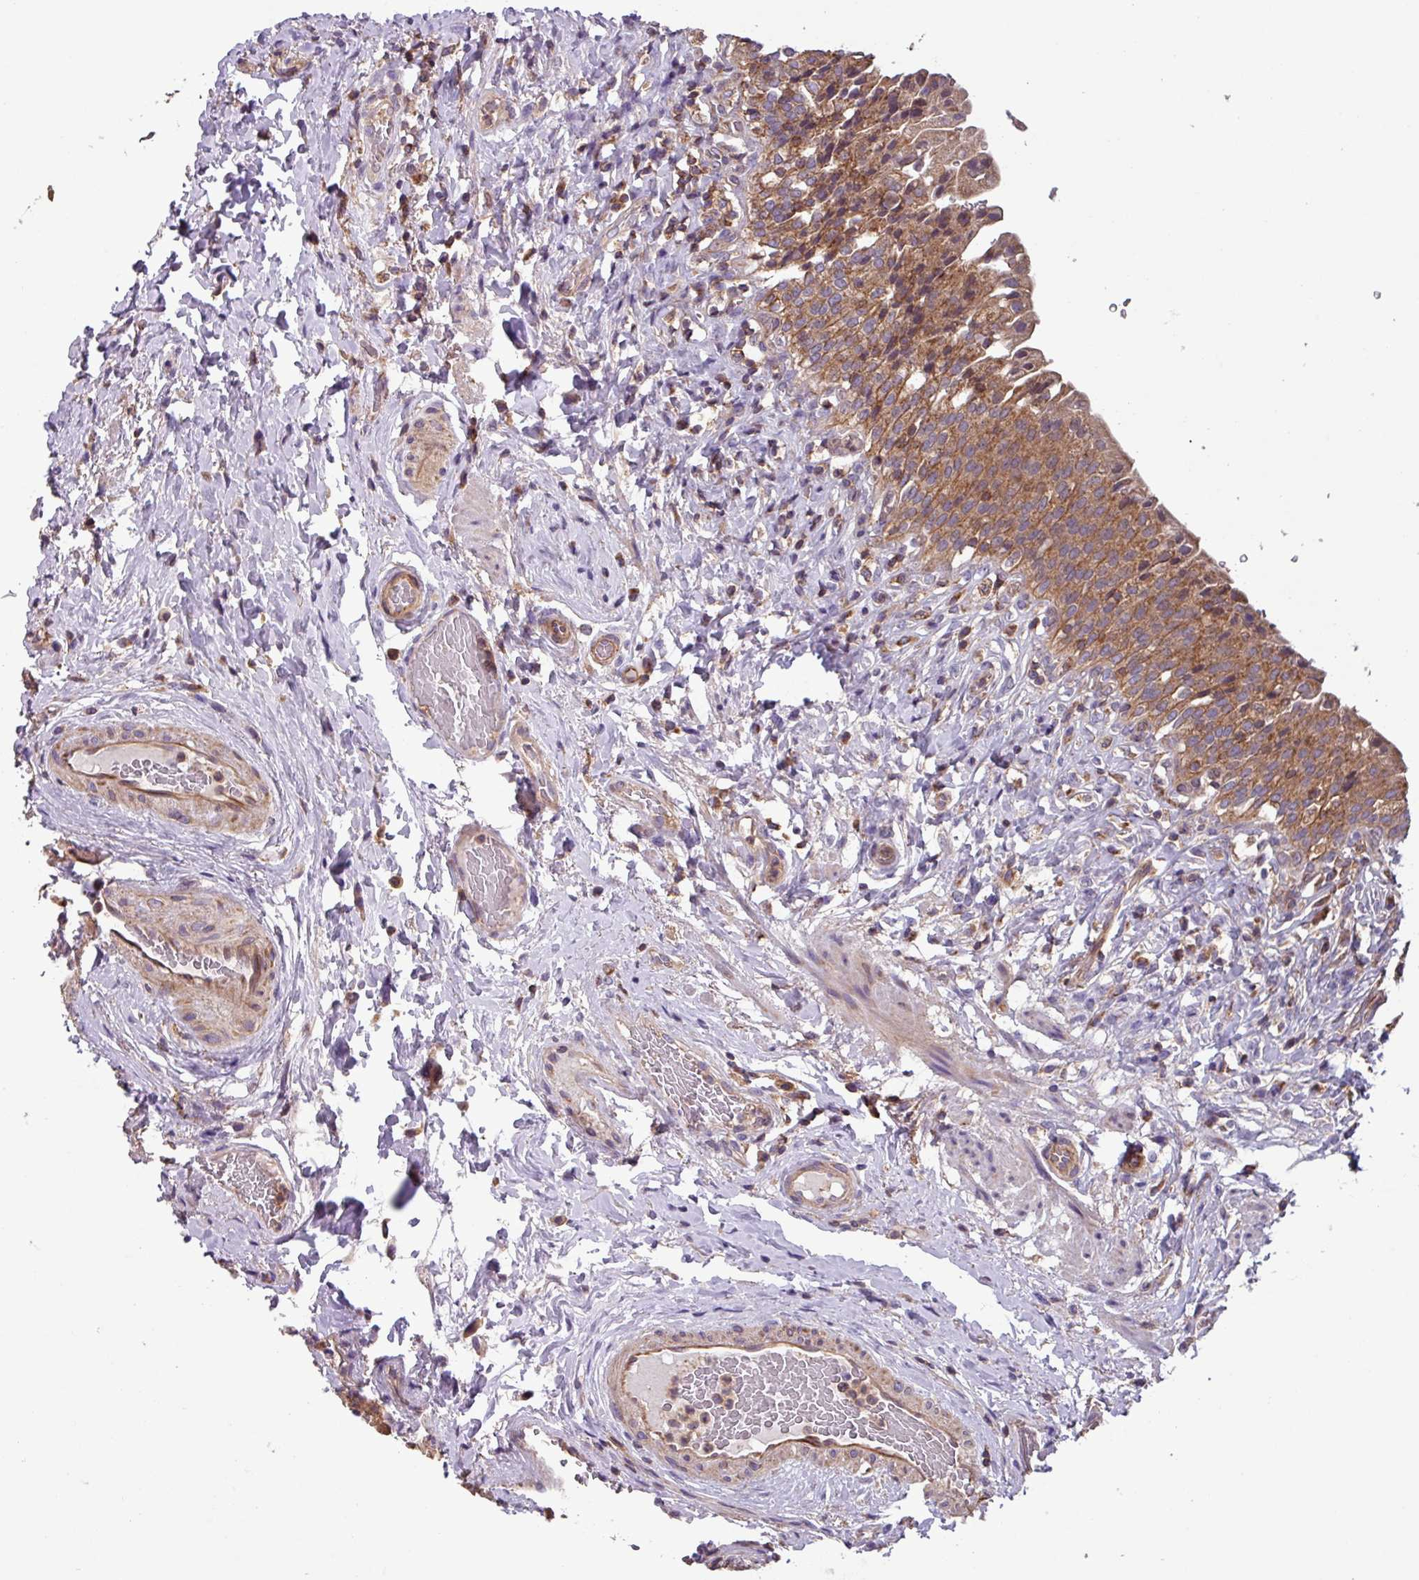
{"staining": {"intensity": "moderate", "quantity": ">75%", "location": "cytoplasmic/membranous"}, "tissue": "urinary bladder", "cell_type": "Urothelial cells", "image_type": "normal", "snomed": [{"axis": "morphology", "description": "Normal tissue, NOS"}, {"axis": "morphology", "description": "Inflammation, NOS"}, {"axis": "topography", "description": "Urinary bladder"}], "caption": "Brown immunohistochemical staining in unremarkable human urinary bladder shows moderate cytoplasmic/membranous staining in approximately >75% of urothelial cells. The staining was performed using DAB (3,3'-diaminobenzidine), with brown indicating positive protein expression. Nuclei are stained blue with hematoxylin.", "gene": "PLEKHD1", "patient": {"sex": "male", "age": 64}}